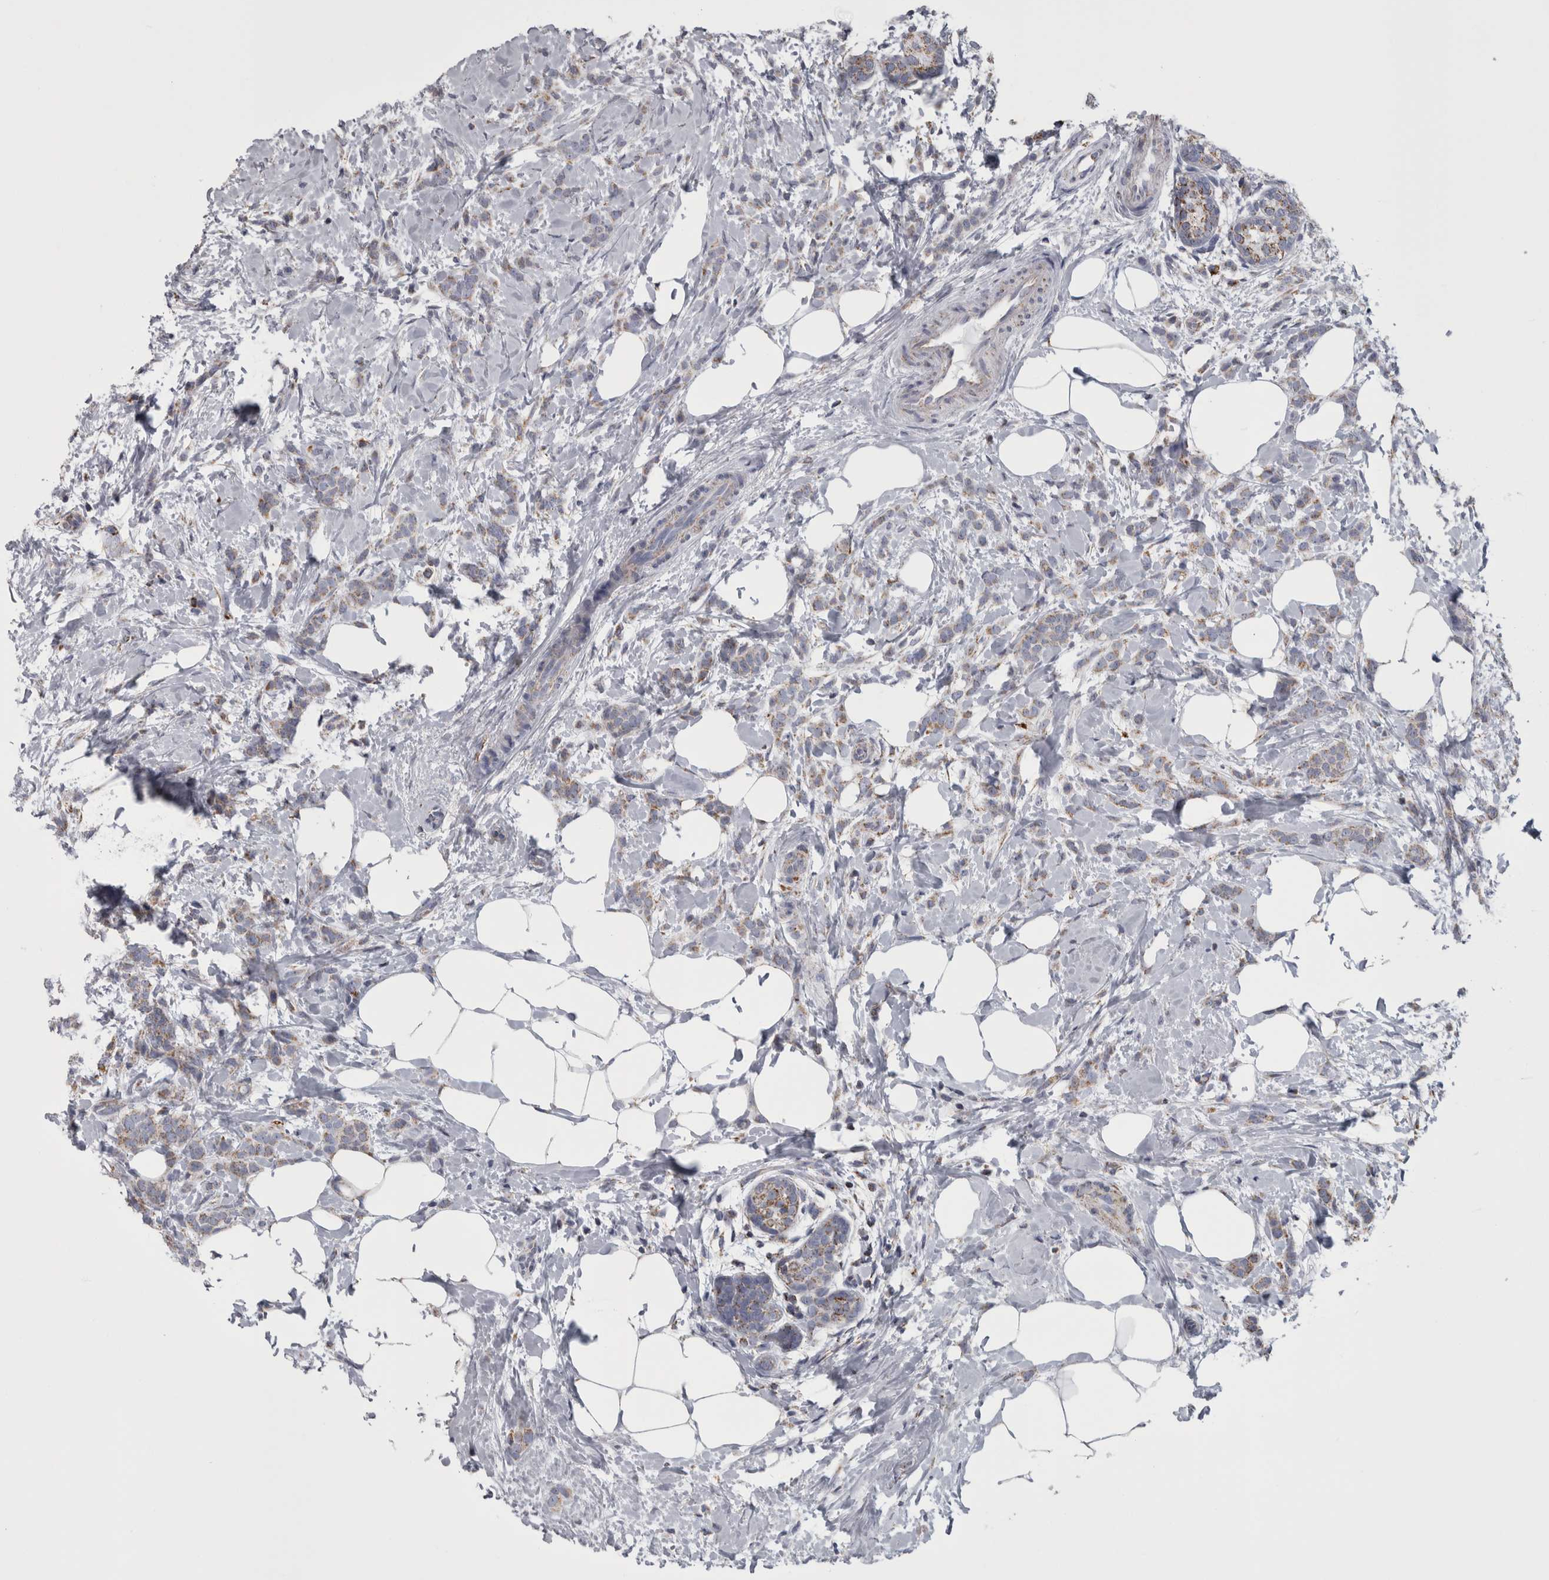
{"staining": {"intensity": "moderate", "quantity": "25%-75%", "location": "cytoplasmic/membranous"}, "tissue": "breast cancer", "cell_type": "Tumor cells", "image_type": "cancer", "snomed": [{"axis": "morphology", "description": "Lobular carcinoma, in situ"}, {"axis": "morphology", "description": "Lobular carcinoma"}, {"axis": "topography", "description": "Breast"}], "caption": "A medium amount of moderate cytoplasmic/membranous expression is seen in approximately 25%-75% of tumor cells in breast lobular carcinoma tissue.", "gene": "MDH2", "patient": {"sex": "female", "age": 41}}